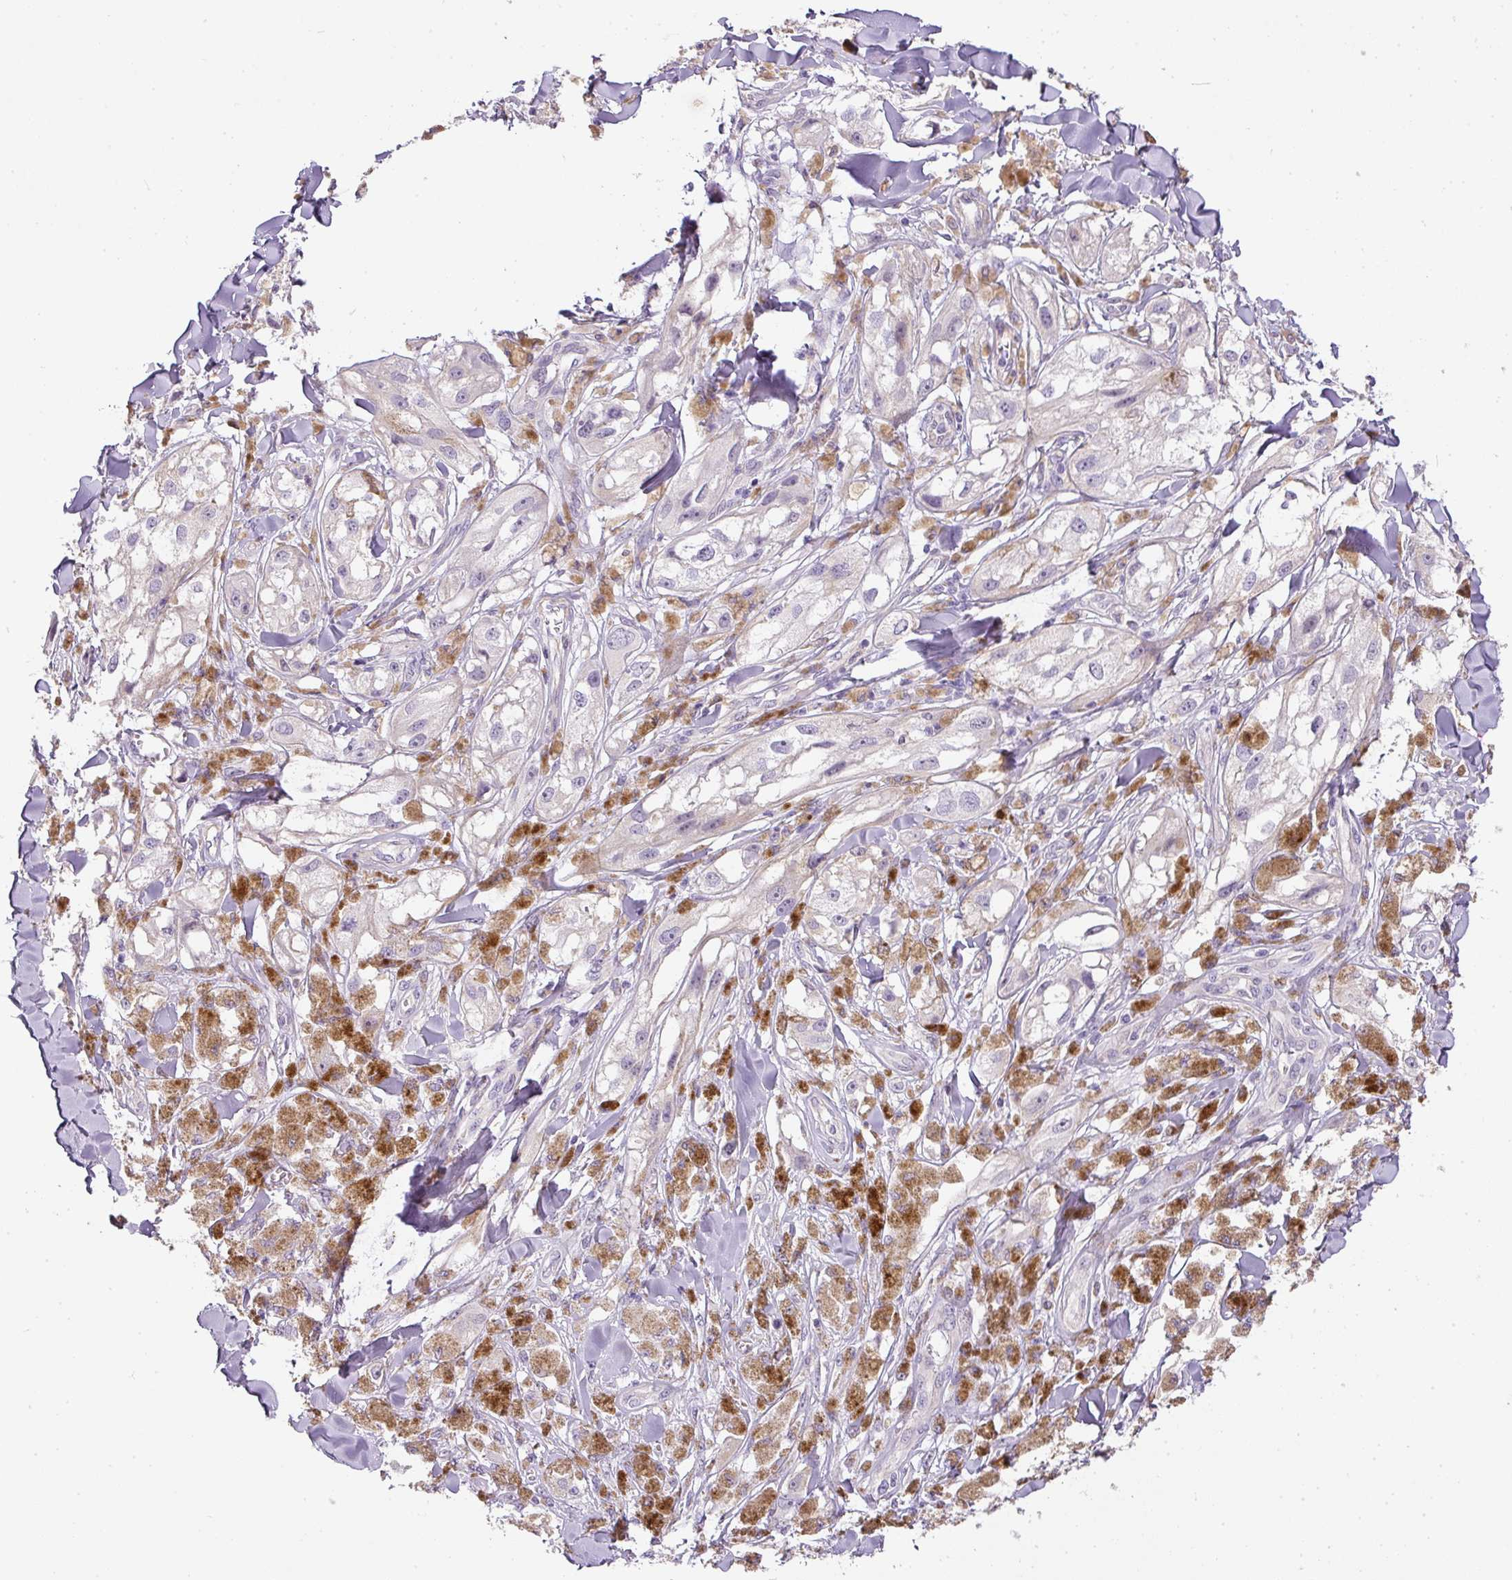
{"staining": {"intensity": "negative", "quantity": "none", "location": "none"}, "tissue": "melanoma", "cell_type": "Tumor cells", "image_type": "cancer", "snomed": [{"axis": "morphology", "description": "Malignant melanoma, NOS"}, {"axis": "topography", "description": "Skin"}], "caption": "Melanoma stained for a protein using immunohistochemistry exhibits no staining tumor cells.", "gene": "RAX2", "patient": {"sex": "male", "age": 88}}